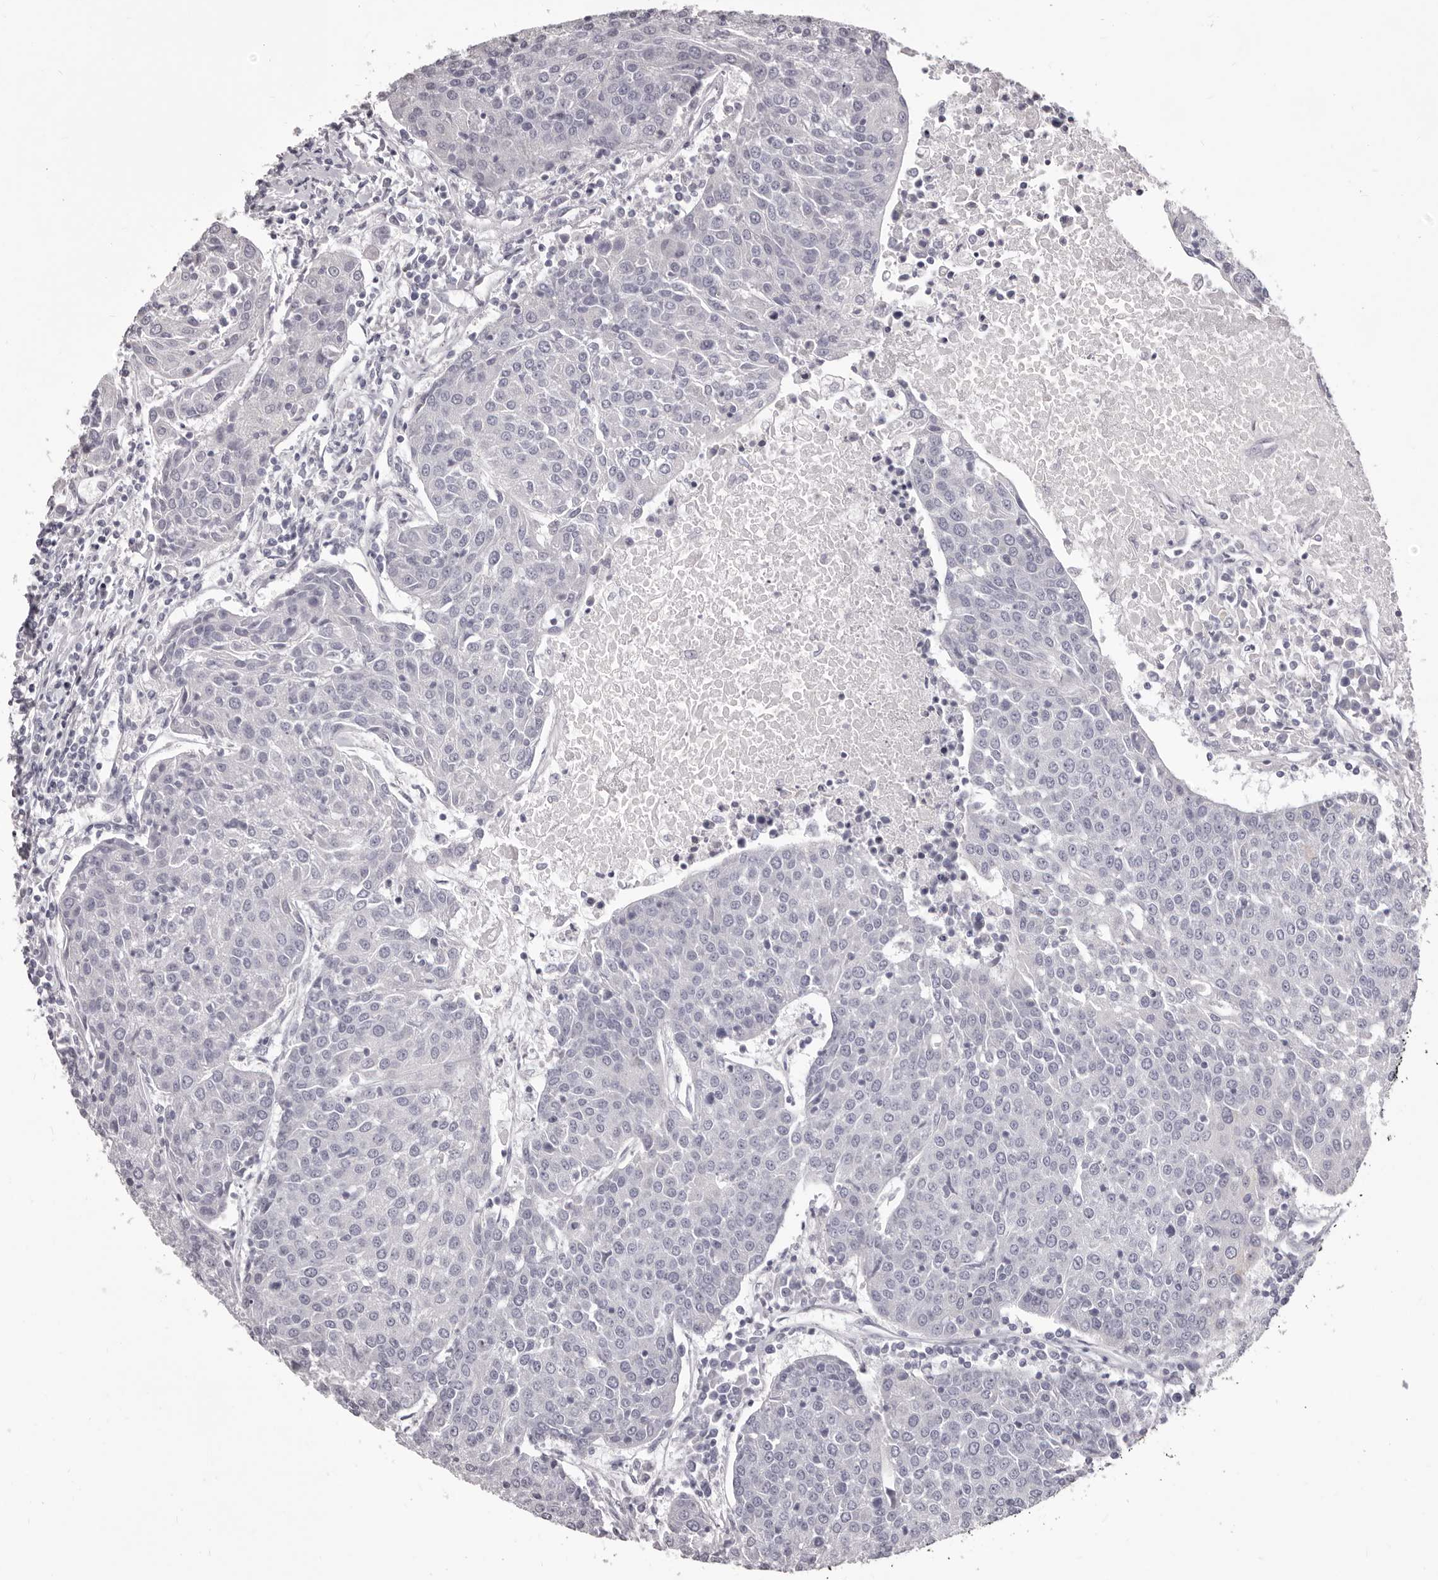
{"staining": {"intensity": "negative", "quantity": "none", "location": "none"}, "tissue": "urothelial cancer", "cell_type": "Tumor cells", "image_type": "cancer", "snomed": [{"axis": "morphology", "description": "Urothelial carcinoma, High grade"}, {"axis": "topography", "description": "Urinary bladder"}], "caption": "There is no significant staining in tumor cells of urothelial carcinoma (high-grade). (DAB (3,3'-diaminobenzidine) immunohistochemistry, high magnification).", "gene": "PRMT2", "patient": {"sex": "female", "age": 85}}